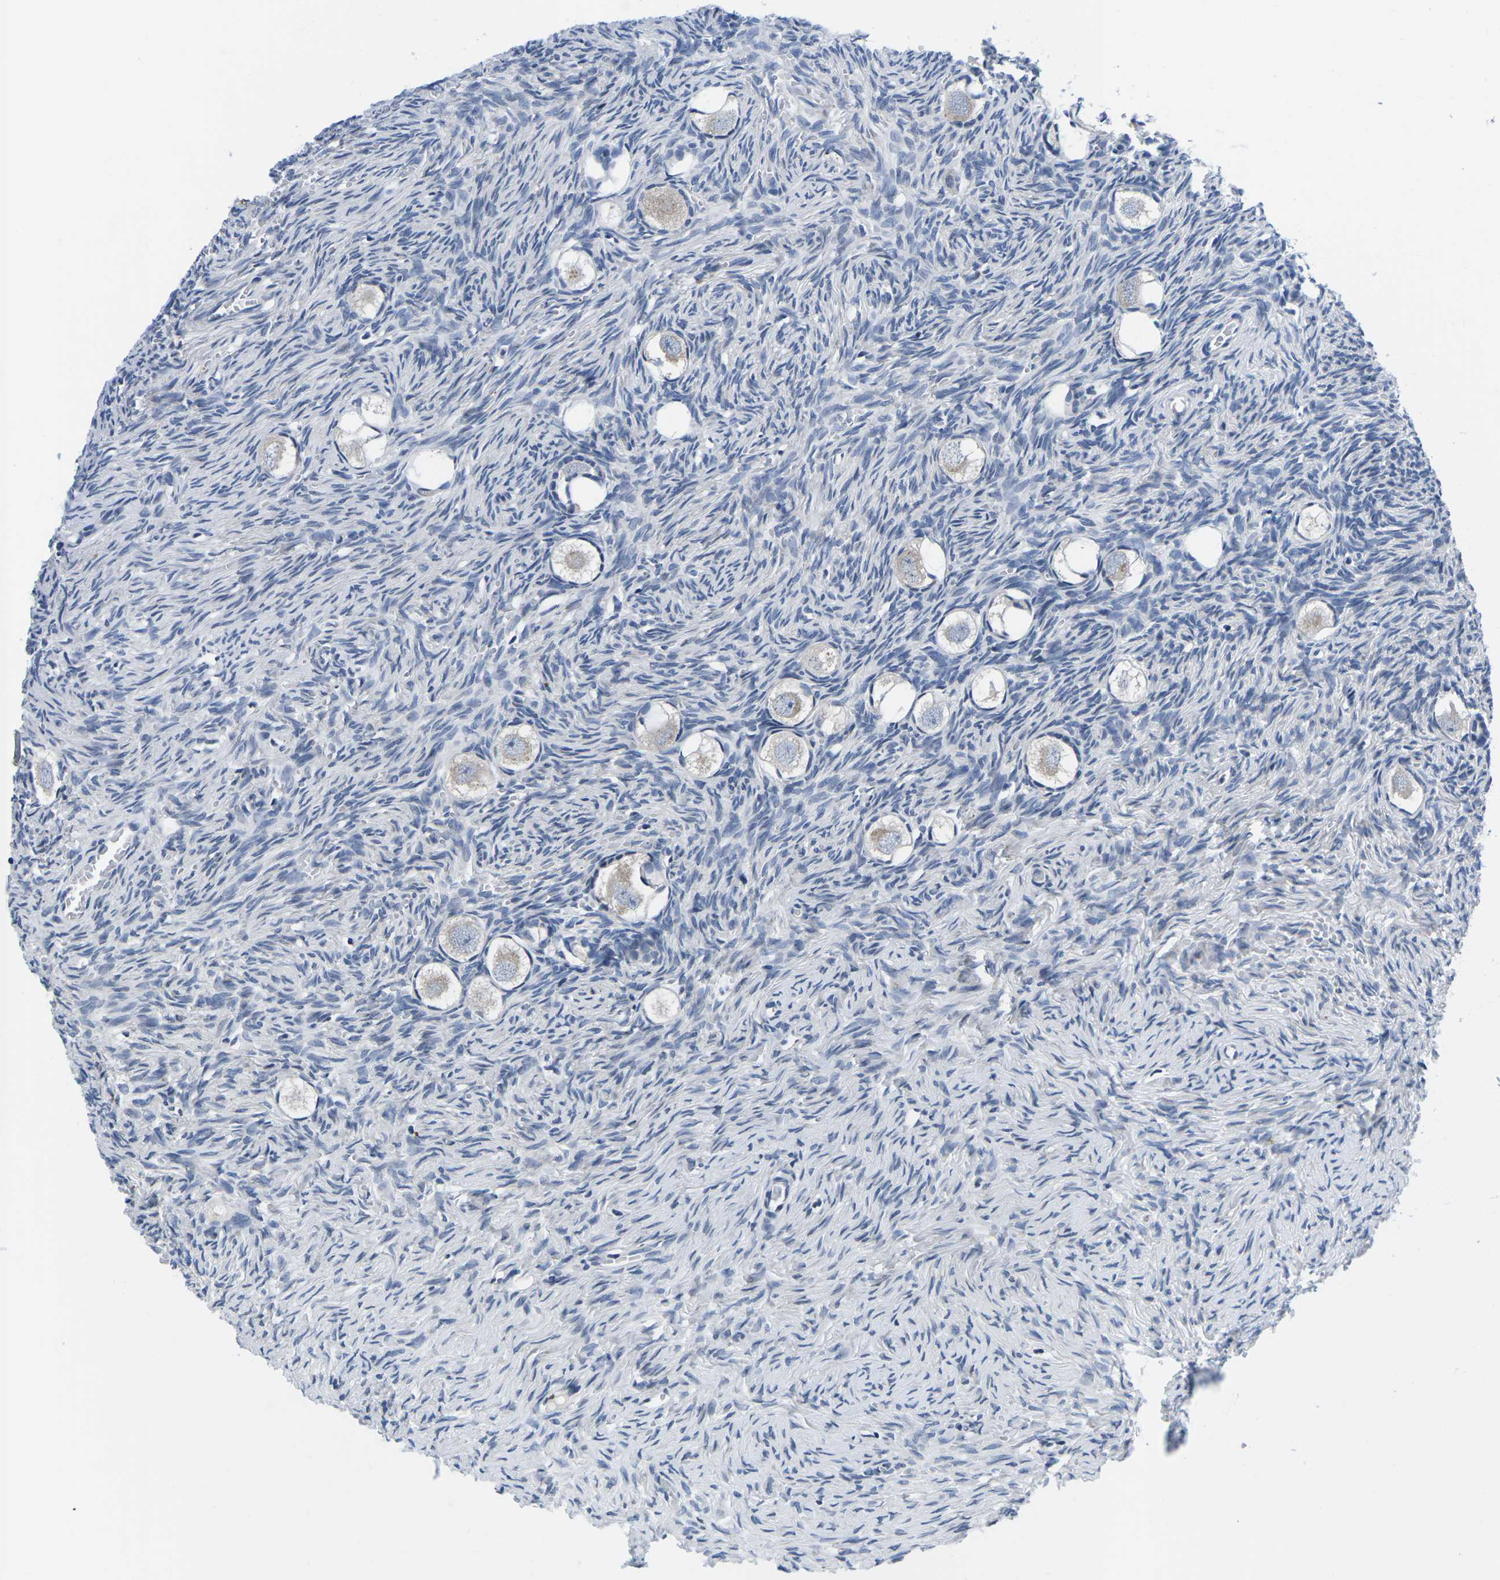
{"staining": {"intensity": "weak", "quantity": ">75%", "location": "cytoplasmic/membranous"}, "tissue": "ovary", "cell_type": "Follicle cells", "image_type": "normal", "snomed": [{"axis": "morphology", "description": "Normal tissue, NOS"}, {"axis": "topography", "description": "Ovary"}], "caption": "The immunohistochemical stain highlights weak cytoplasmic/membranous positivity in follicle cells of unremarkable ovary. The staining is performed using DAB (3,3'-diaminobenzidine) brown chromogen to label protein expression. The nuclei are counter-stained blue using hematoxylin.", "gene": "CTSW", "patient": {"sex": "female", "age": 27}}